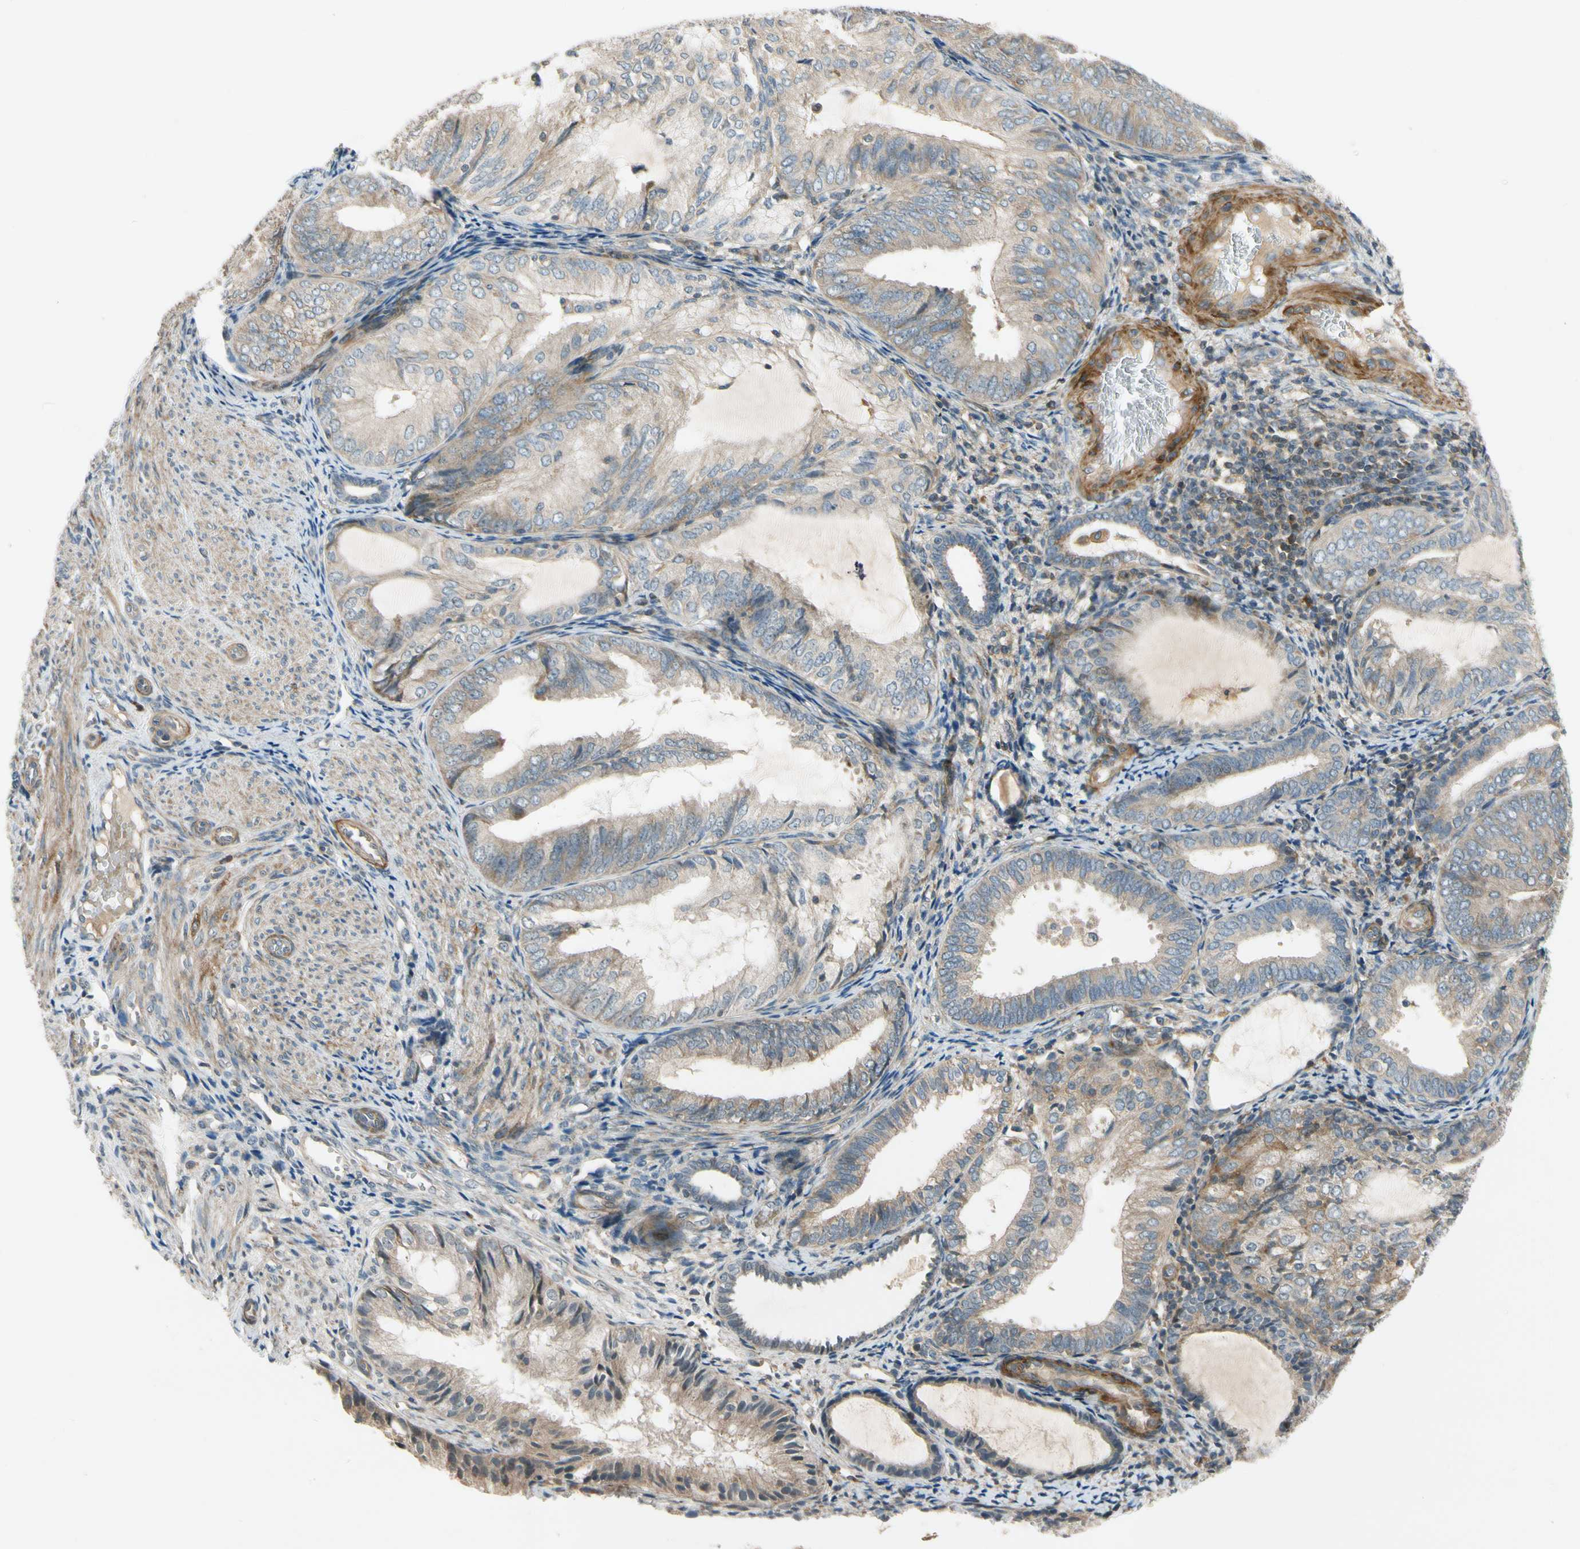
{"staining": {"intensity": "weak", "quantity": ">75%", "location": "cytoplasmic/membranous"}, "tissue": "endometrial cancer", "cell_type": "Tumor cells", "image_type": "cancer", "snomed": [{"axis": "morphology", "description": "Adenocarcinoma, NOS"}, {"axis": "topography", "description": "Endometrium"}], "caption": "Tumor cells reveal weak cytoplasmic/membranous expression in about >75% of cells in endometrial adenocarcinoma.", "gene": "MST1R", "patient": {"sex": "female", "age": 81}}